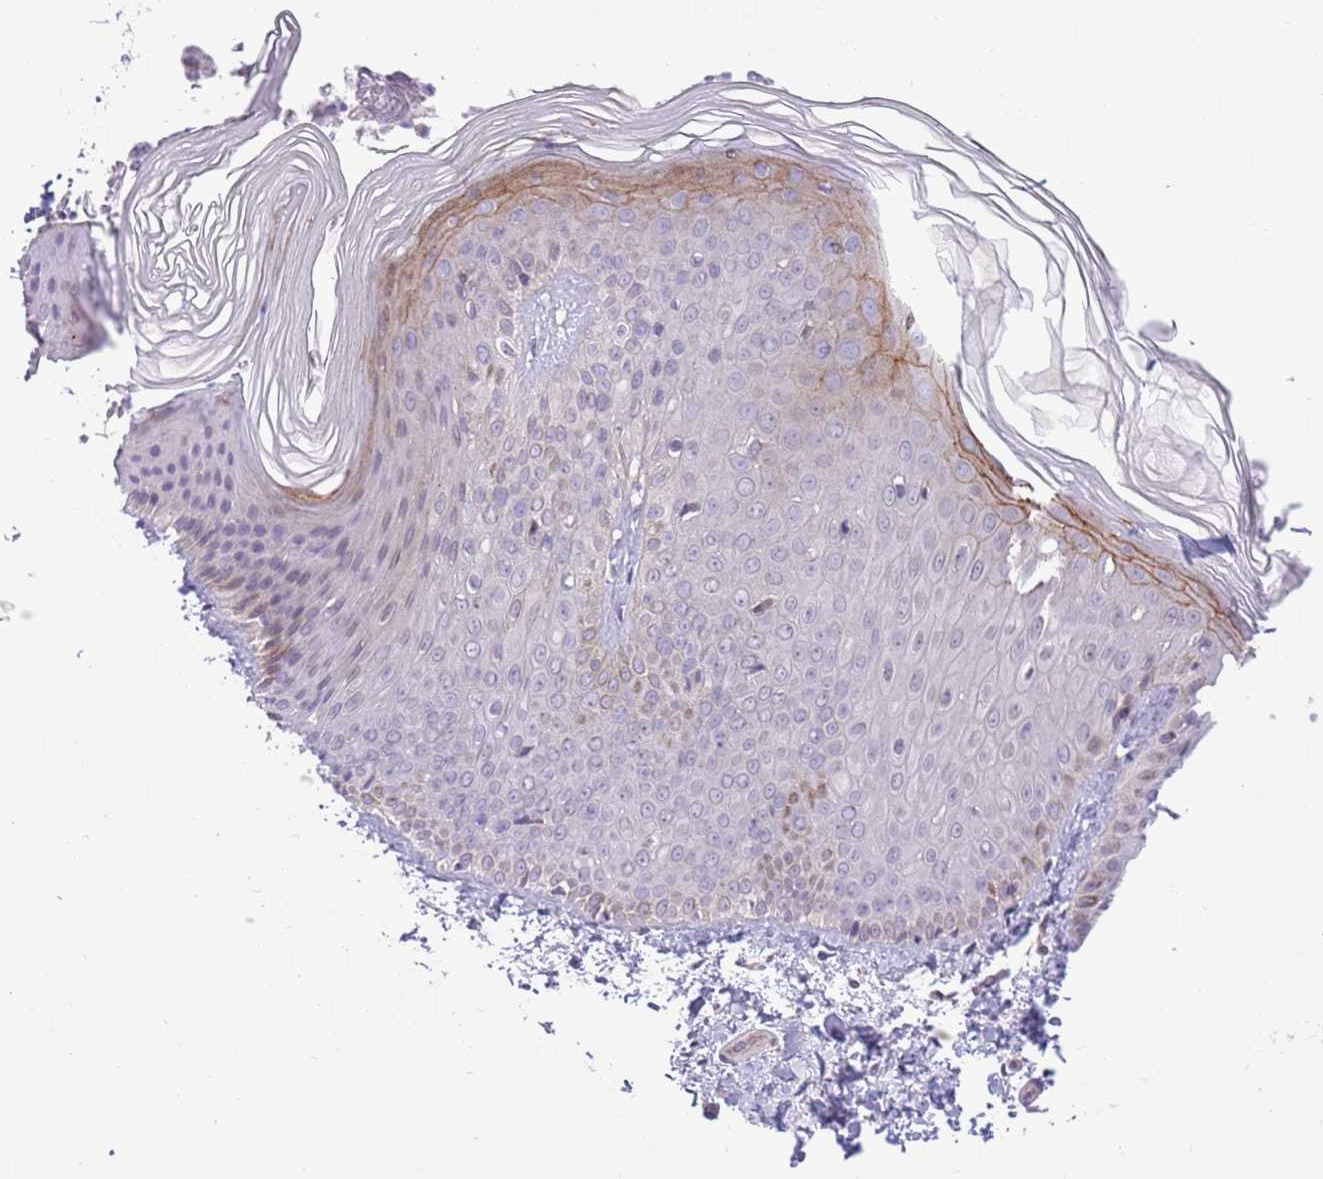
{"staining": {"intensity": "moderate", "quantity": "<25%", "location": "cytoplasmic/membranous"}, "tissue": "skin", "cell_type": "Epidermal cells", "image_type": "normal", "snomed": [{"axis": "morphology", "description": "Normal tissue, NOS"}, {"axis": "morphology", "description": "Inflammation, NOS"}, {"axis": "topography", "description": "Soft tissue"}, {"axis": "topography", "description": "Anal"}], "caption": "Immunohistochemical staining of normal skin exhibits low levels of moderate cytoplasmic/membranous staining in approximately <25% of epidermal cells.", "gene": "CCND2", "patient": {"sex": "female", "age": 15}}